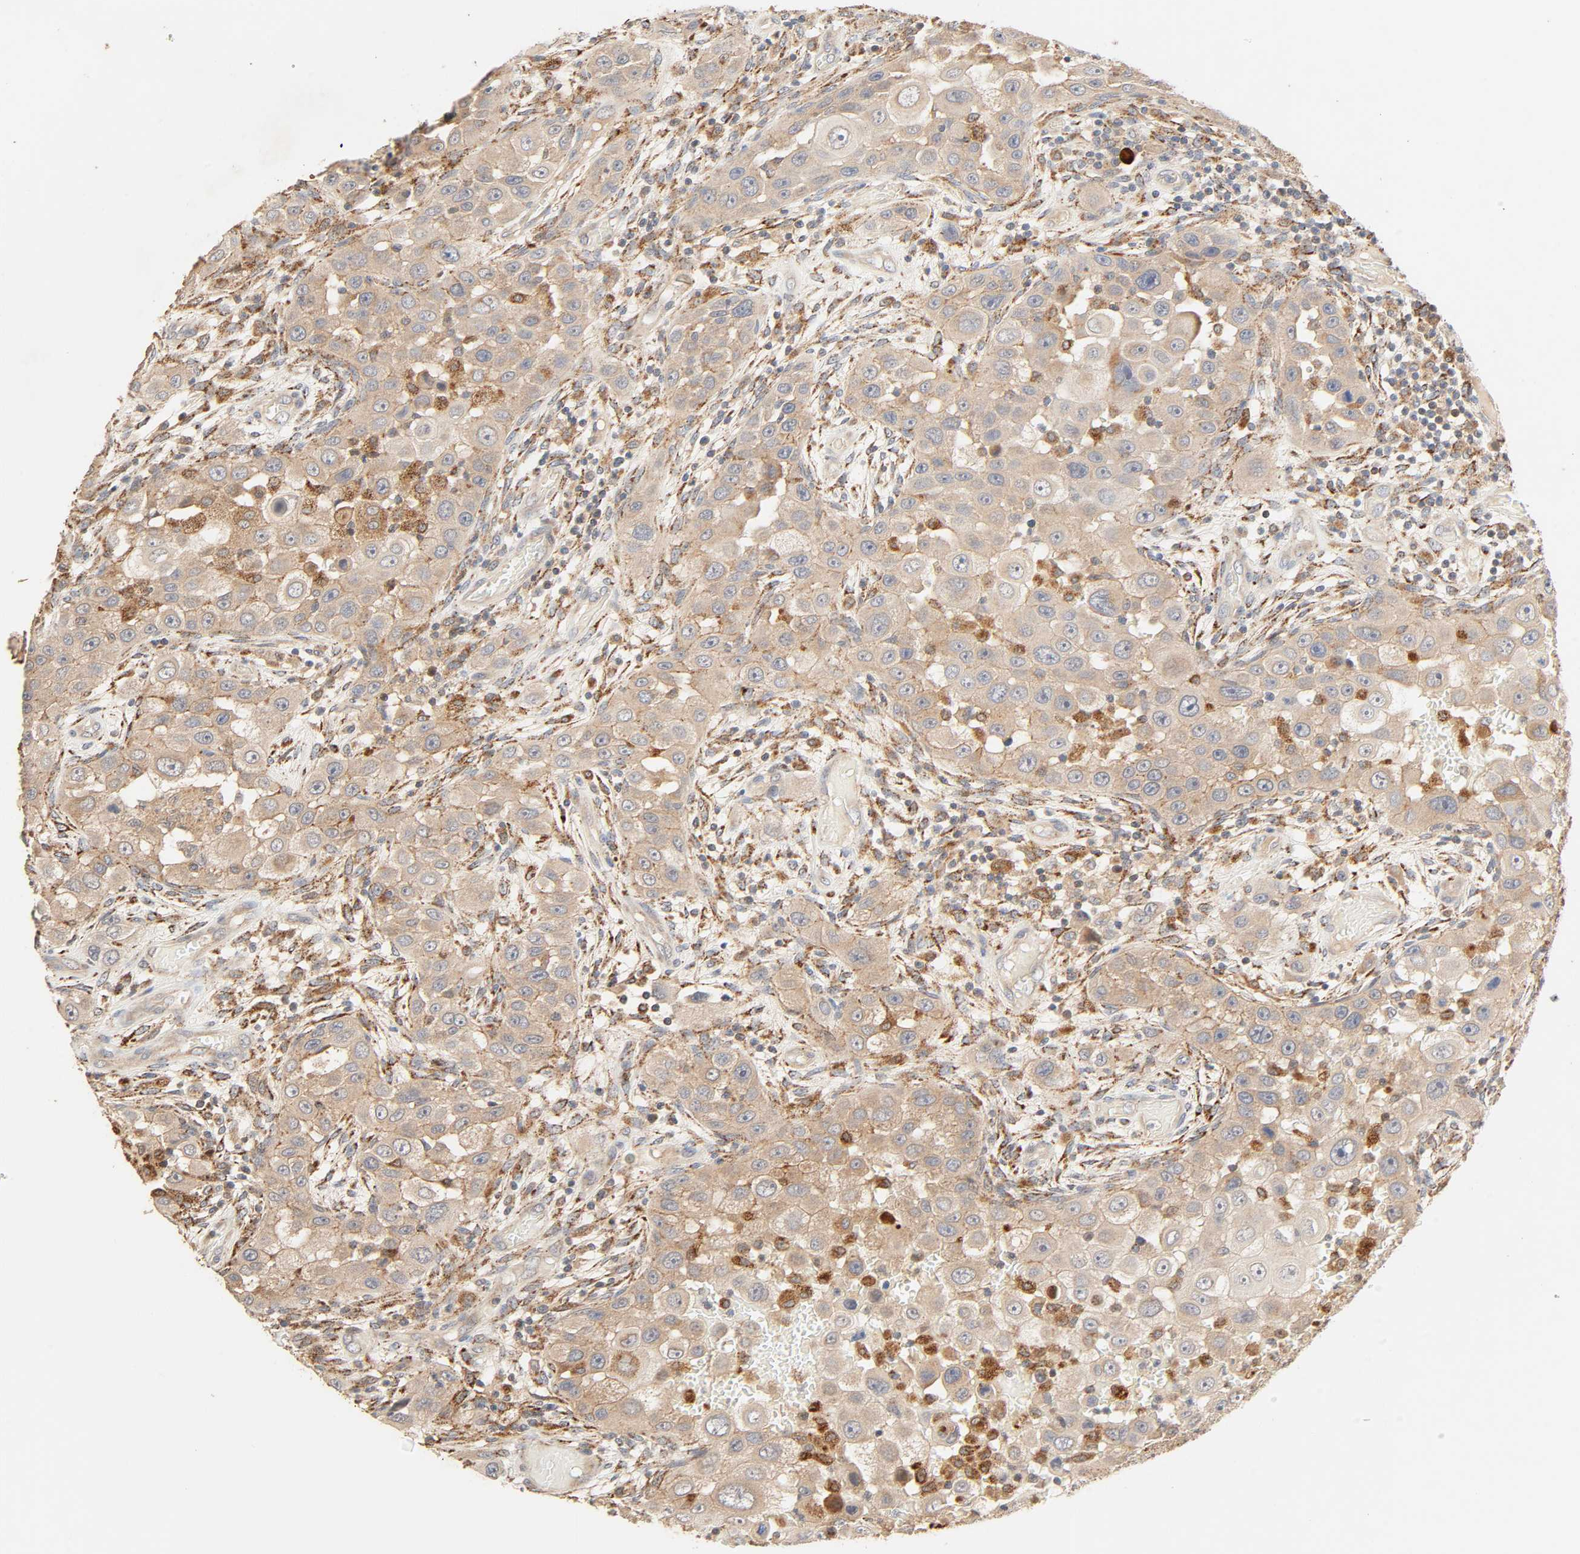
{"staining": {"intensity": "moderate", "quantity": ">75%", "location": "cytoplasmic/membranous"}, "tissue": "head and neck cancer", "cell_type": "Tumor cells", "image_type": "cancer", "snomed": [{"axis": "morphology", "description": "Carcinoma, NOS"}, {"axis": "topography", "description": "Head-Neck"}], "caption": "The photomicrograph displays staining of head and neck cancer (carcinoma), revealing moderate cytoplasmic/membranous protein staining (brown color) within tumor cells.", "gene": "MAPK6", "patient": {"sex": "male", "age": 87}}